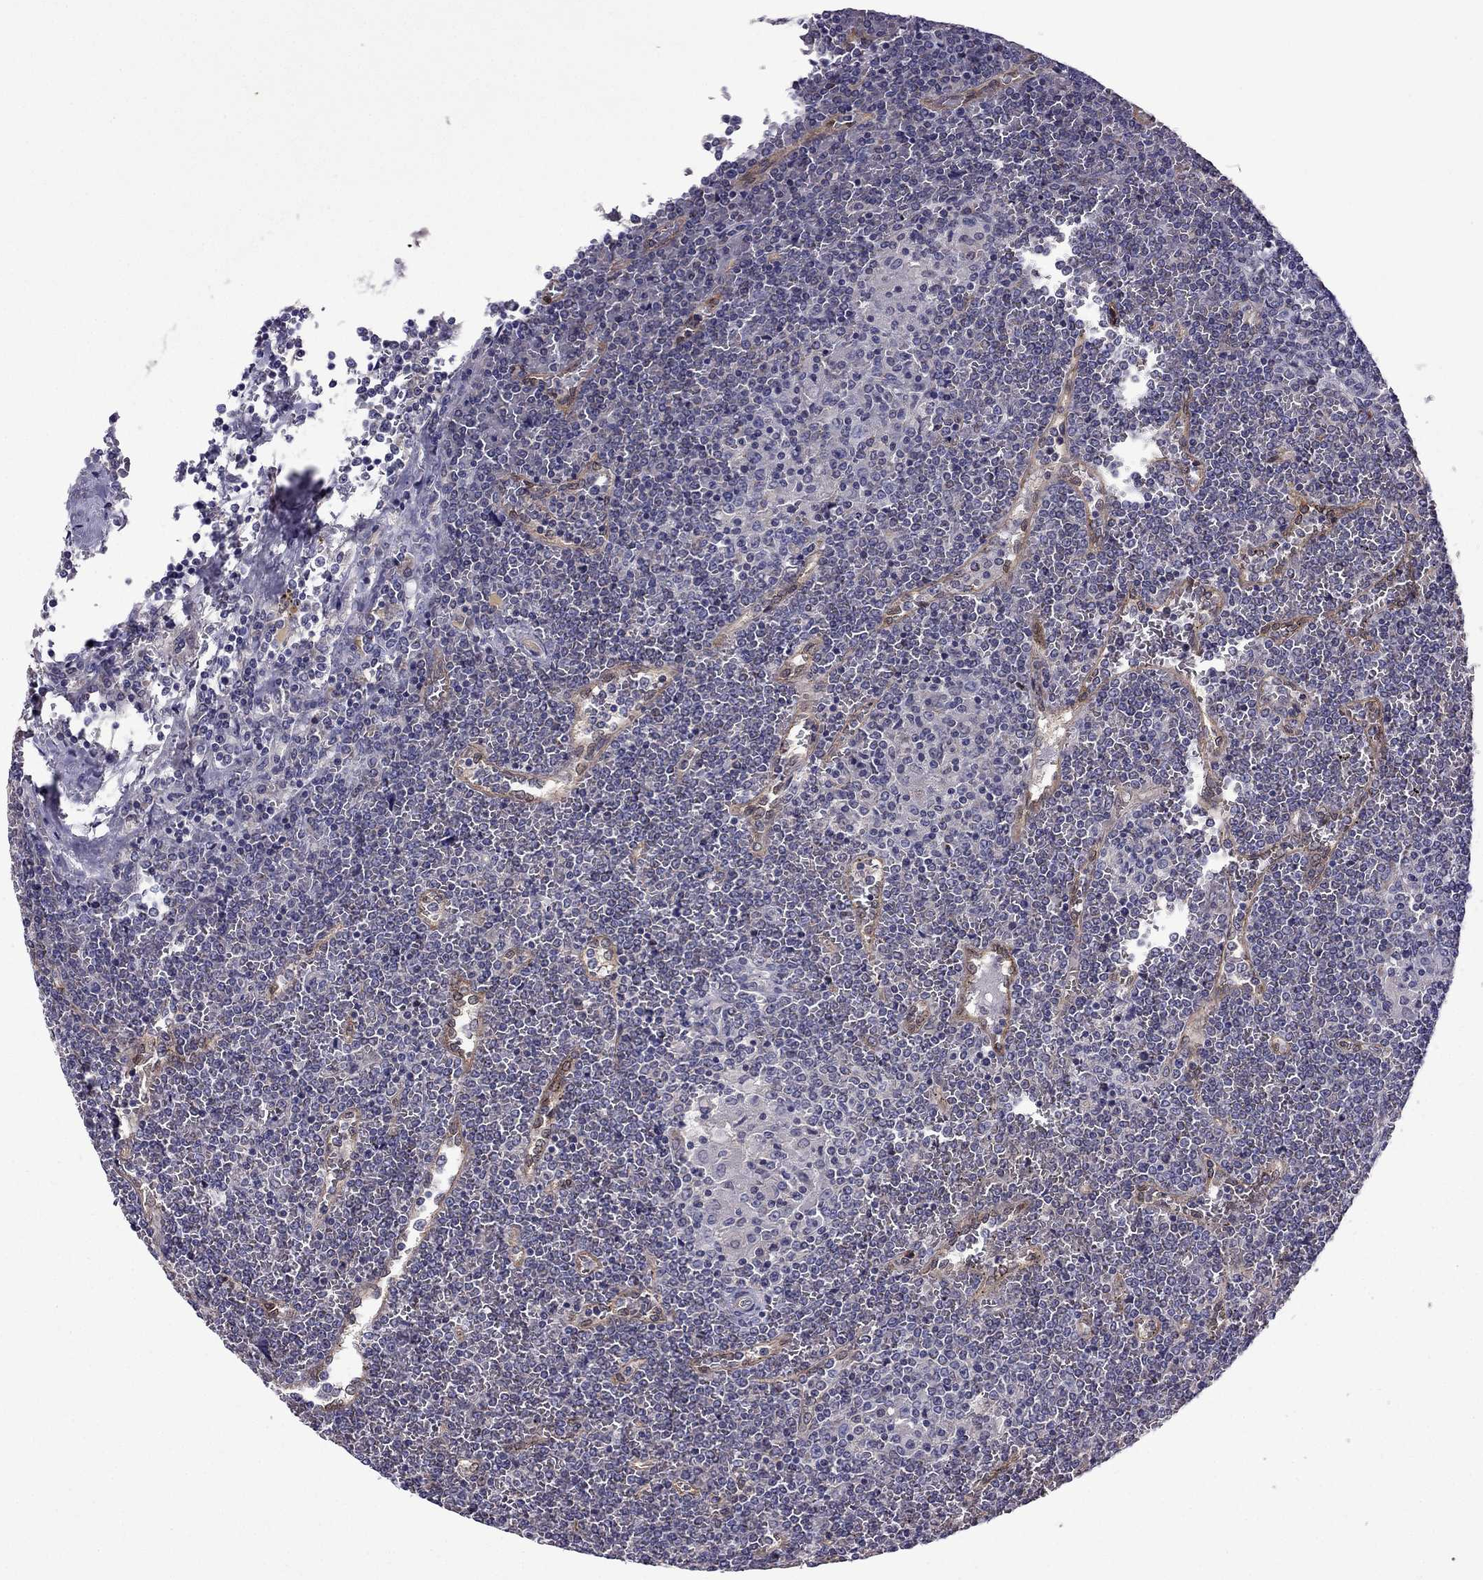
{"staining": {"intensity": "negative", "quantity": "none", "location": "none"}, "tissue": "lymphoma", "cell_type": "Tumor cells", "image_type": "cancer", "snomed": [{"axis": "morphology", "description": "Malignant lymphoma, non-Hodgkin's type, Low grade"}, {"axis": "topography", "description": "Spleen"}], "caption": "IHC of lymphoma displays no expression in tumor cells.", "gene": "CDK5", "patient": {"sex": "female", "age": 19}}